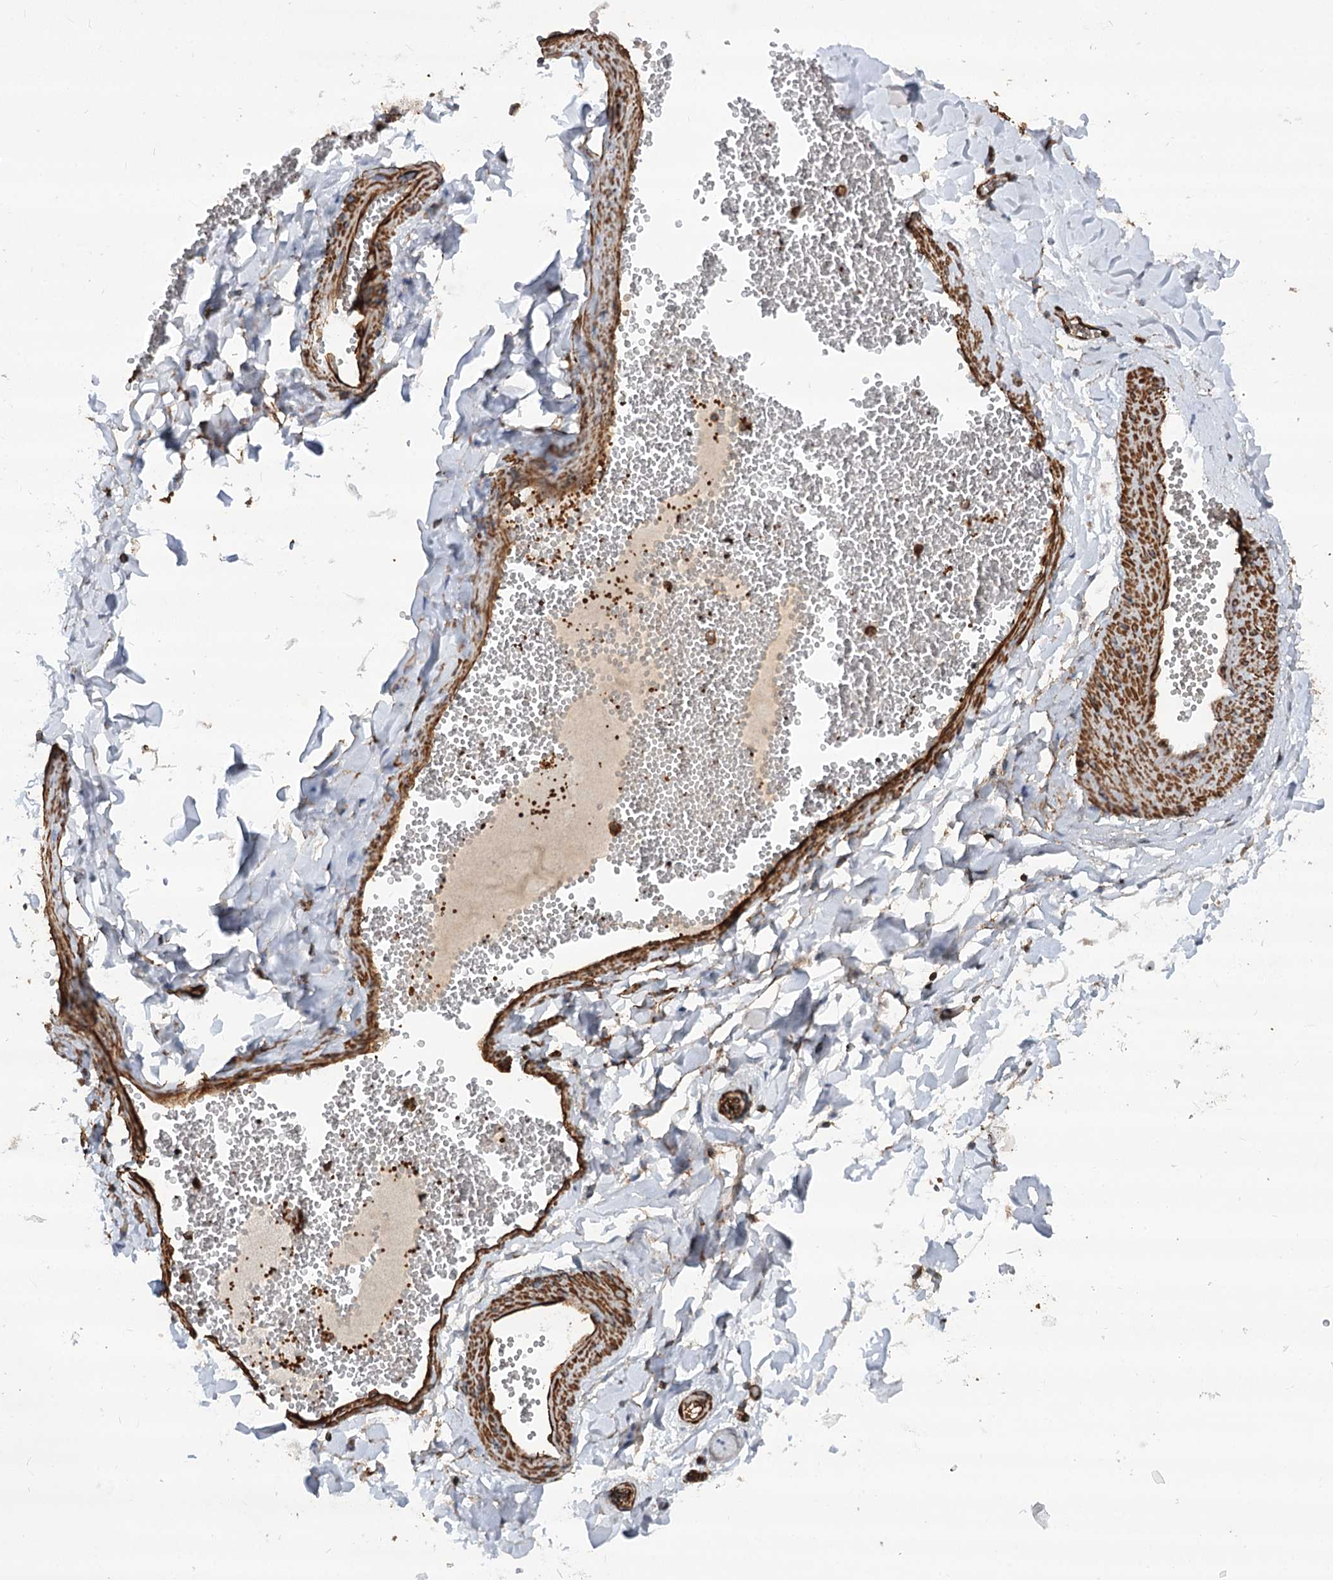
{"staining": {"intensity": "negative", "quantity": "none", "location": "none"}, "tissue": "adipose tissue", "cell_type": "Adipocytes", "image_type": "normal", "snomed": [{"axis": "morphology", "description": "Normal tissue, NOS"}, {"axis": "topography", "description": "Gallbladder"}, {"axis": "topography", "description": "Peripheral nerve tissue"}], "caption": "The immunohistochemistry image has no significant expression in adipocytes of adipose tissue.", "gene": "WDR36", "patient": {"sex": "male", "age": 38}}